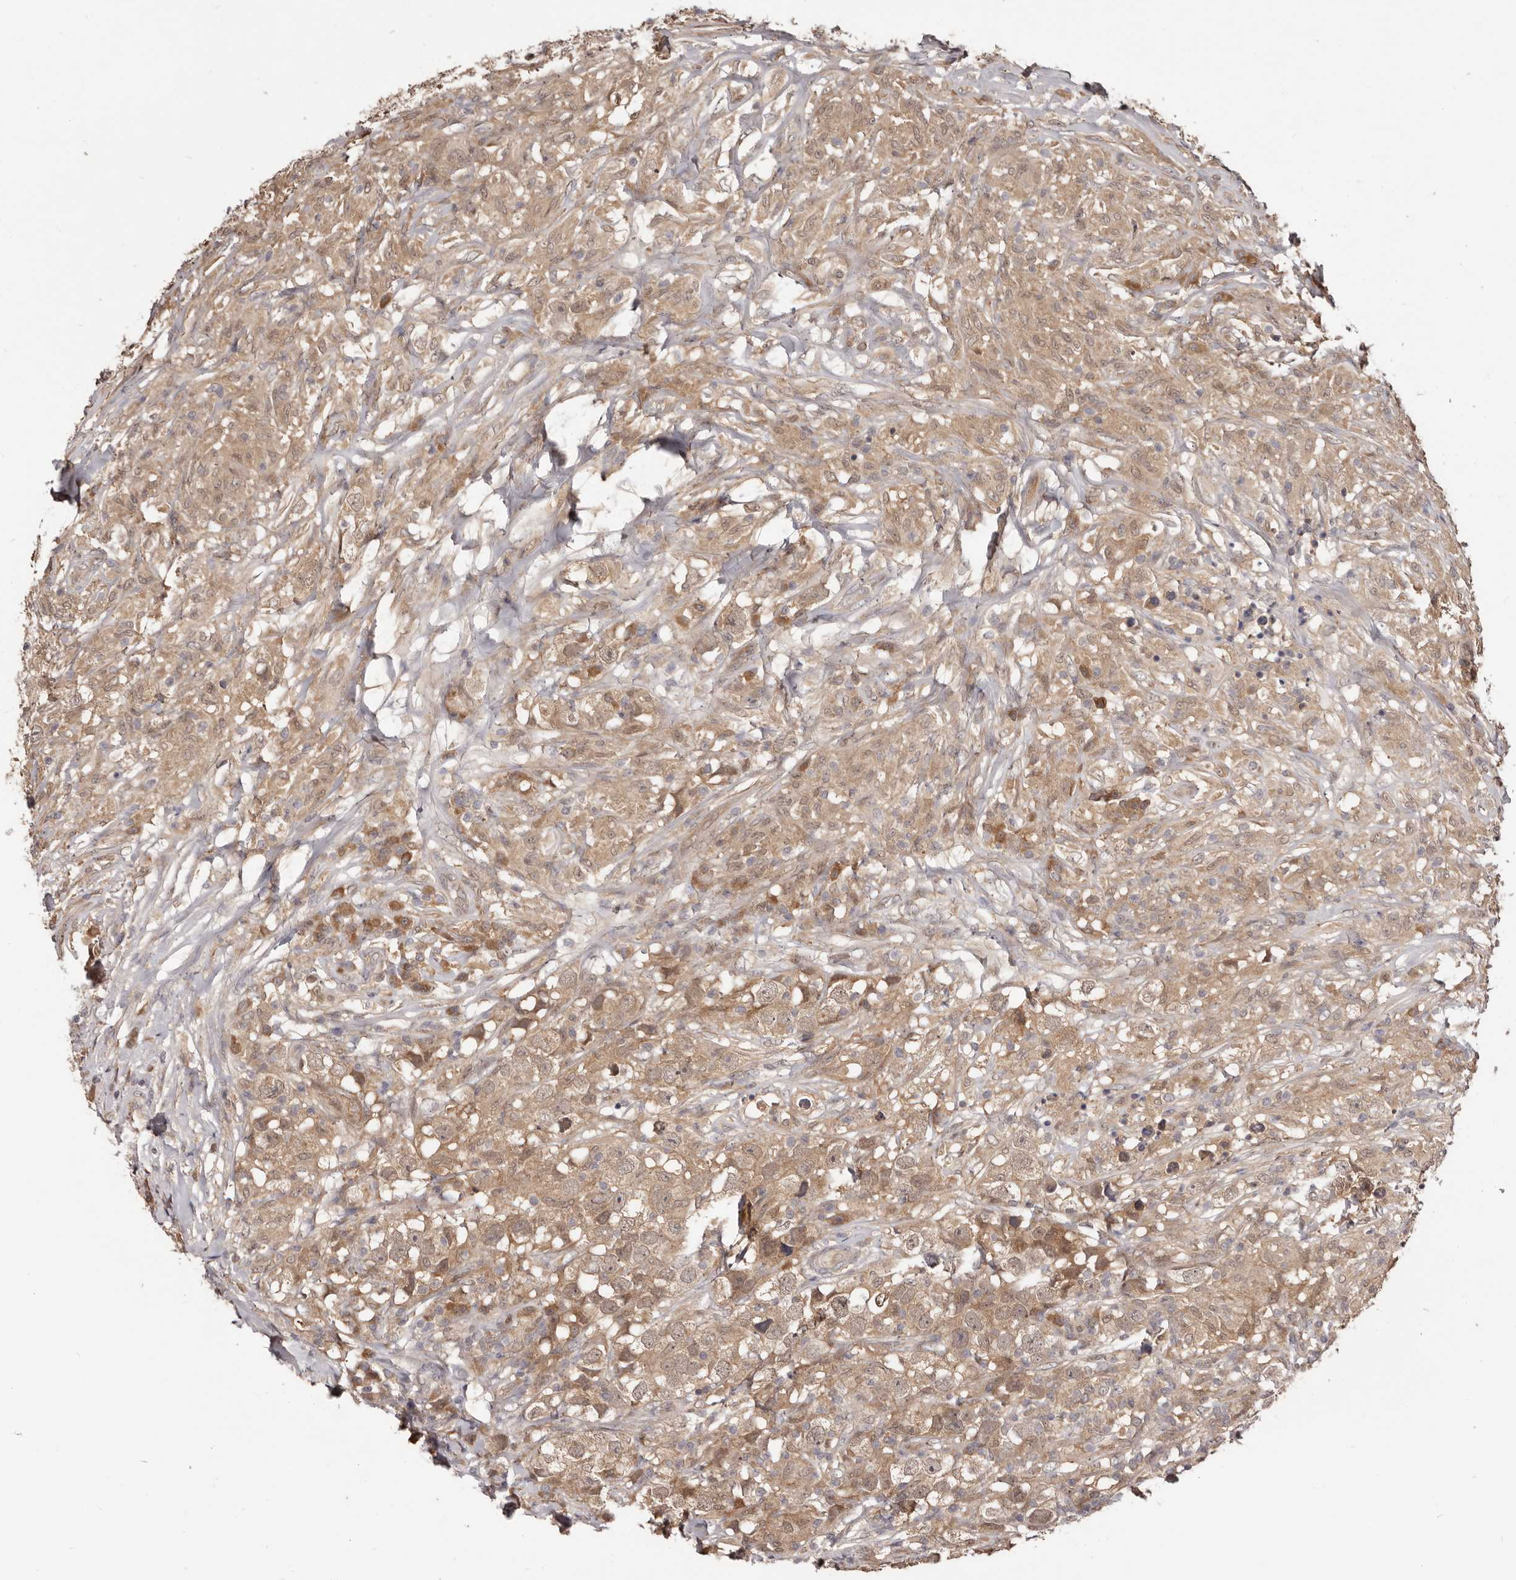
{"staining": {"intensity": "weak", "quantity": ">75%", "location": "cytoplasmic/membranous"}, "tissue": "testis cancer", "cell_type": "Tumor cells", "image_type": "cancer", "snomed": [{"axis": "morphology", "description": "Seminoma, NOS"}, {"axis": "topography", "description": "Testis"}], "caption": "This is an image of immunohistochemistry staining of testis cancer (seminoma), which shows weak expression in the cytoplasmic/membranous of tumor cells.", "gene": "MDP1", "patient": {"sex": "male", "age": 49}}